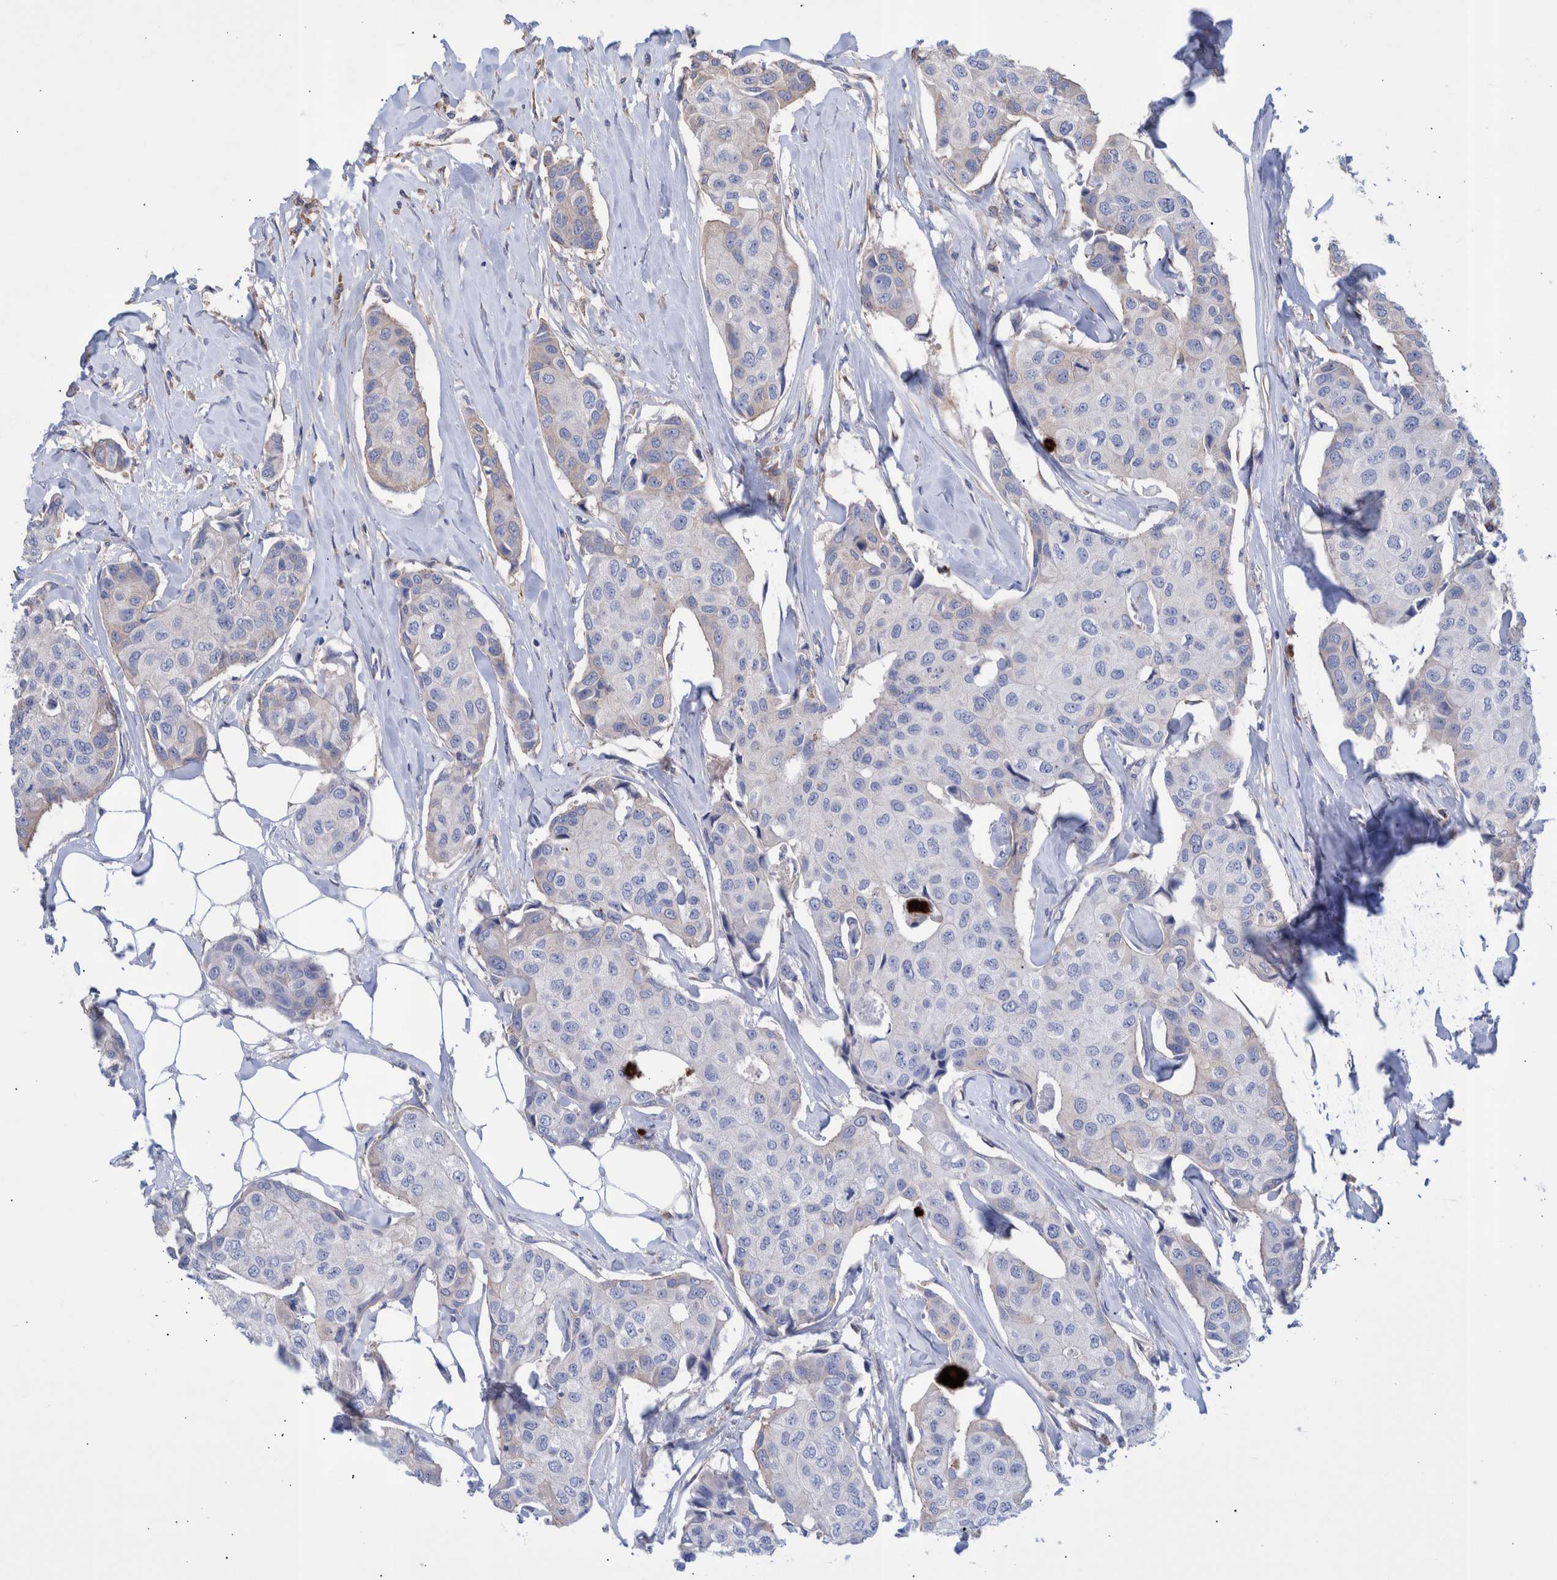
{"staining": {"intensity": "negative", "quantity": "none", "location": "none"}, "tissue": "breast cancer", "cell_type": "Tumor cells", "image_type": "cancer", "snomed": [{"axis": "morphology", "description": "Duct carcinoma"}, {"axis": "topography", "description": "Breast"}], "caption": "Tumor cells show no significant protein staining in breast cancer.", "gene": "DLL4", "patient": {"sex": "female", "age": 80}}